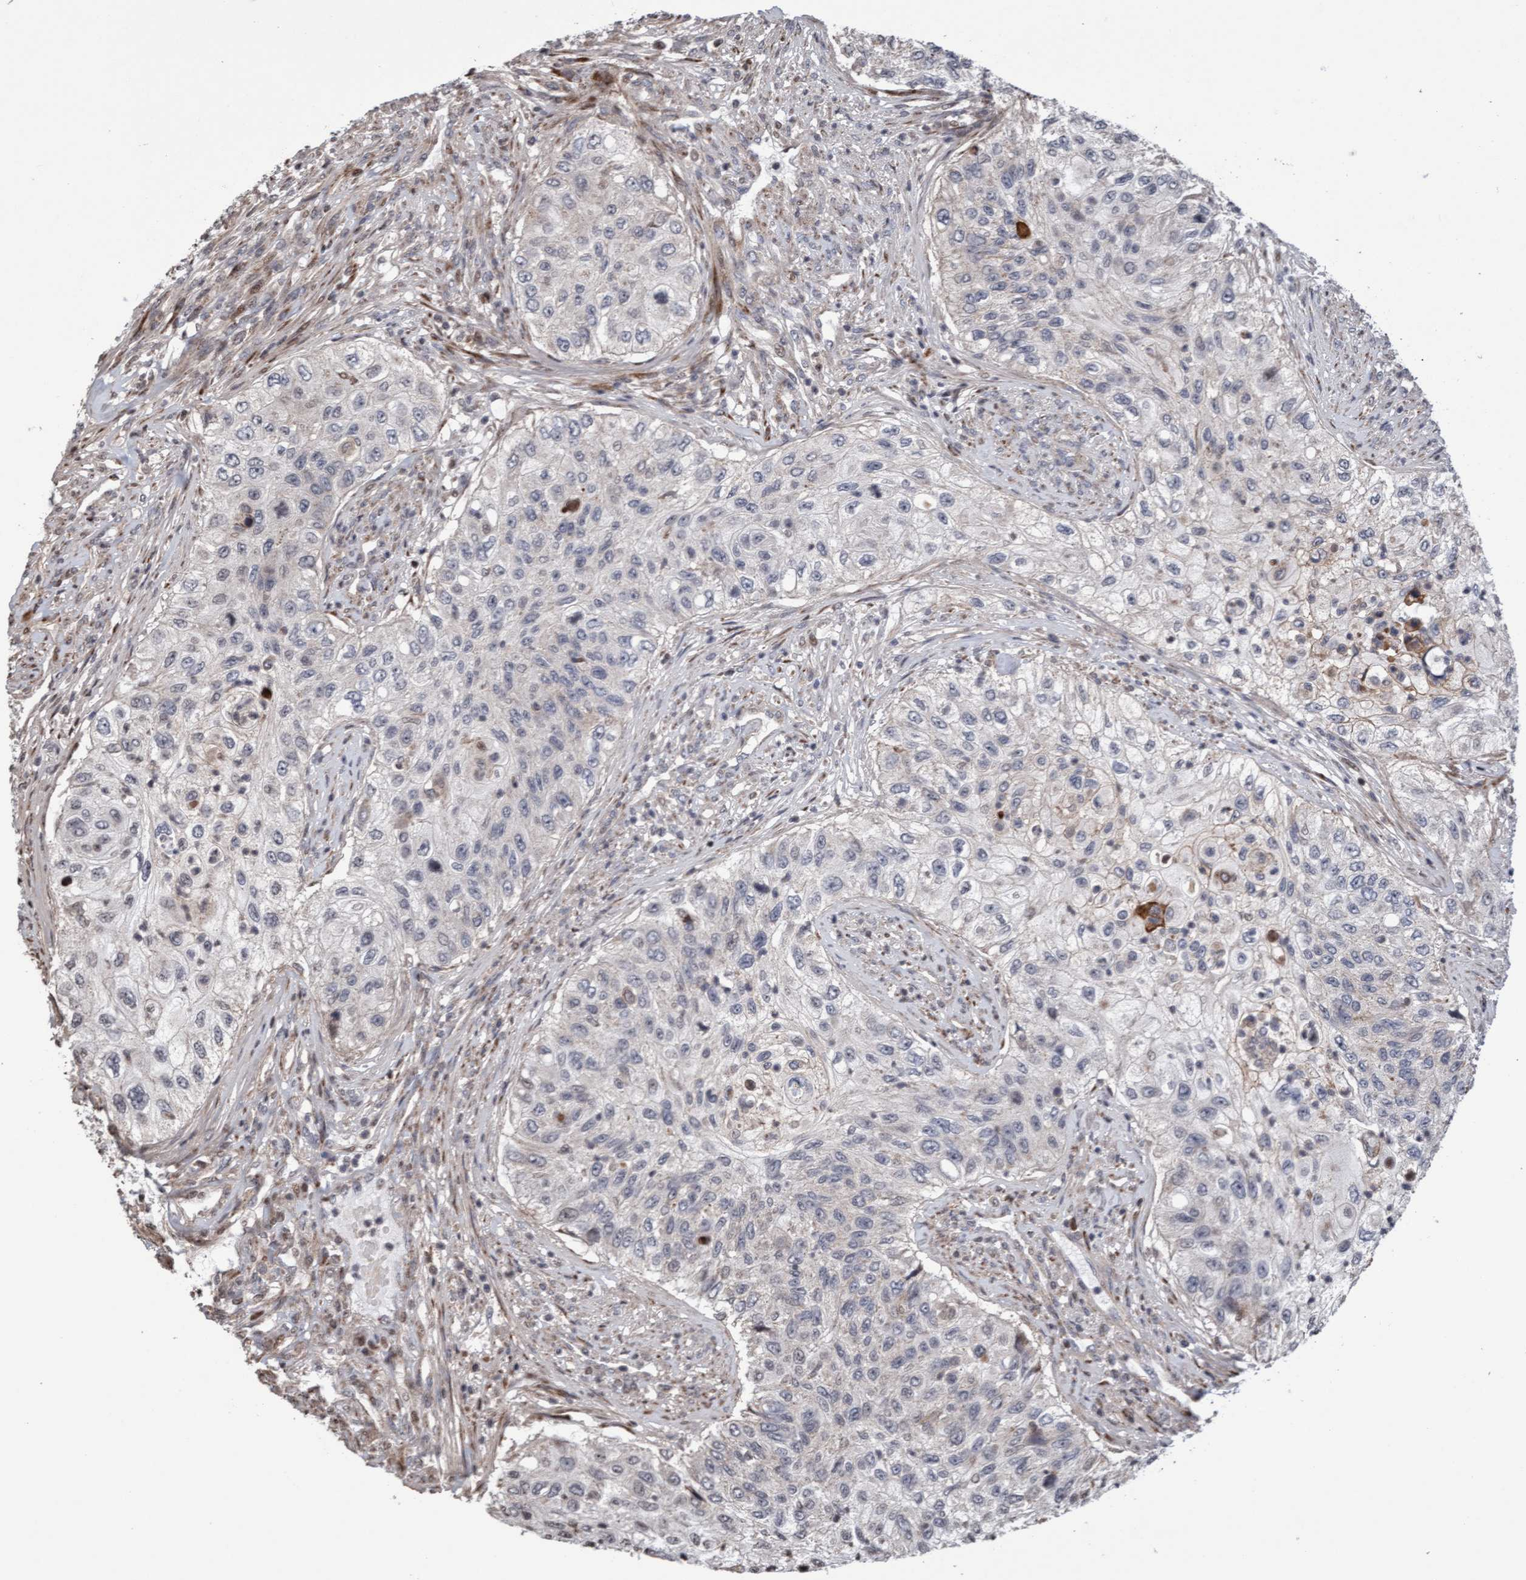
{"staining": {"intensity": "negative", "quantity": "none", "location": "none"}, "tissue": "urothelial cancer", "cell_type": "Tumor cells", "image_type": "cancer", "snomed": [{"axis": "morphology", "description": "Urothelial carcinoma, High grade"}, {"axis": "topography", "description": "Urinary bladder"}], "caption": "A high-resolution histopathology image shows immunohistochemistry staining of urothelial carcinoma (high-grade), which reveals no significant positivity in tumor cells.", "gene": "PECR", "patient": {"sex": "female", "age": 60}}